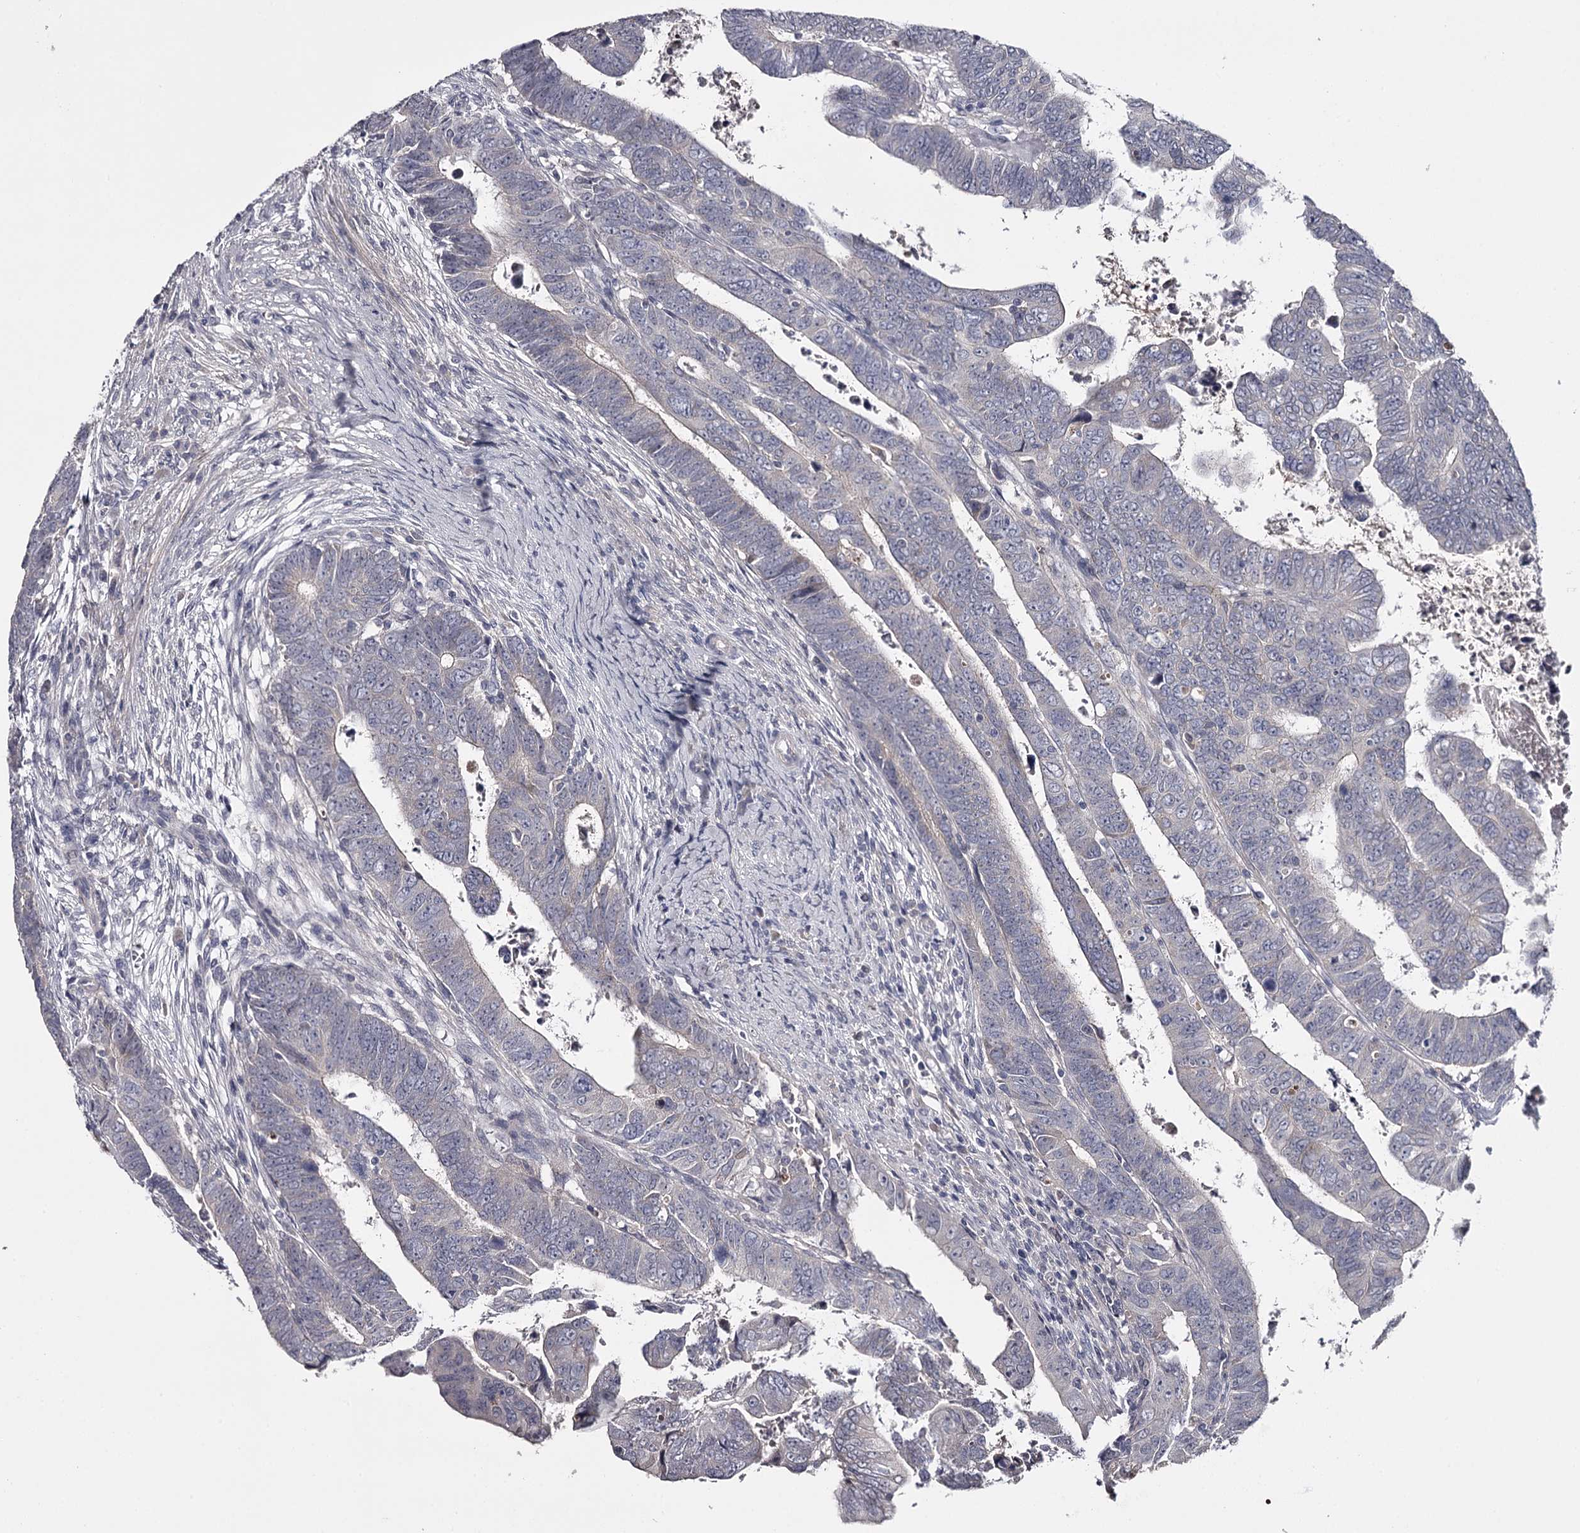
{"staining": {"intensity": "negative", "quantity": "none", "location": "none"}, "tissue": "colorectal cancer", "cell_type": "Tumor cells", "image_type": "cancer", "snomed": [{"axis": "morphology", "description": "Normal tissue, NOS"}, {"axis": "morphology", "description": "Adenocarcinoma, NOS"}, {"axis": "topography", "description": "Rectum"}], "caption": "A micrograph of human adenocarcinoma (colorectal) is negative for staining in tumor cells.", "gene": "FDXACB1", "patient": {"sex": "female", "age": 65}}